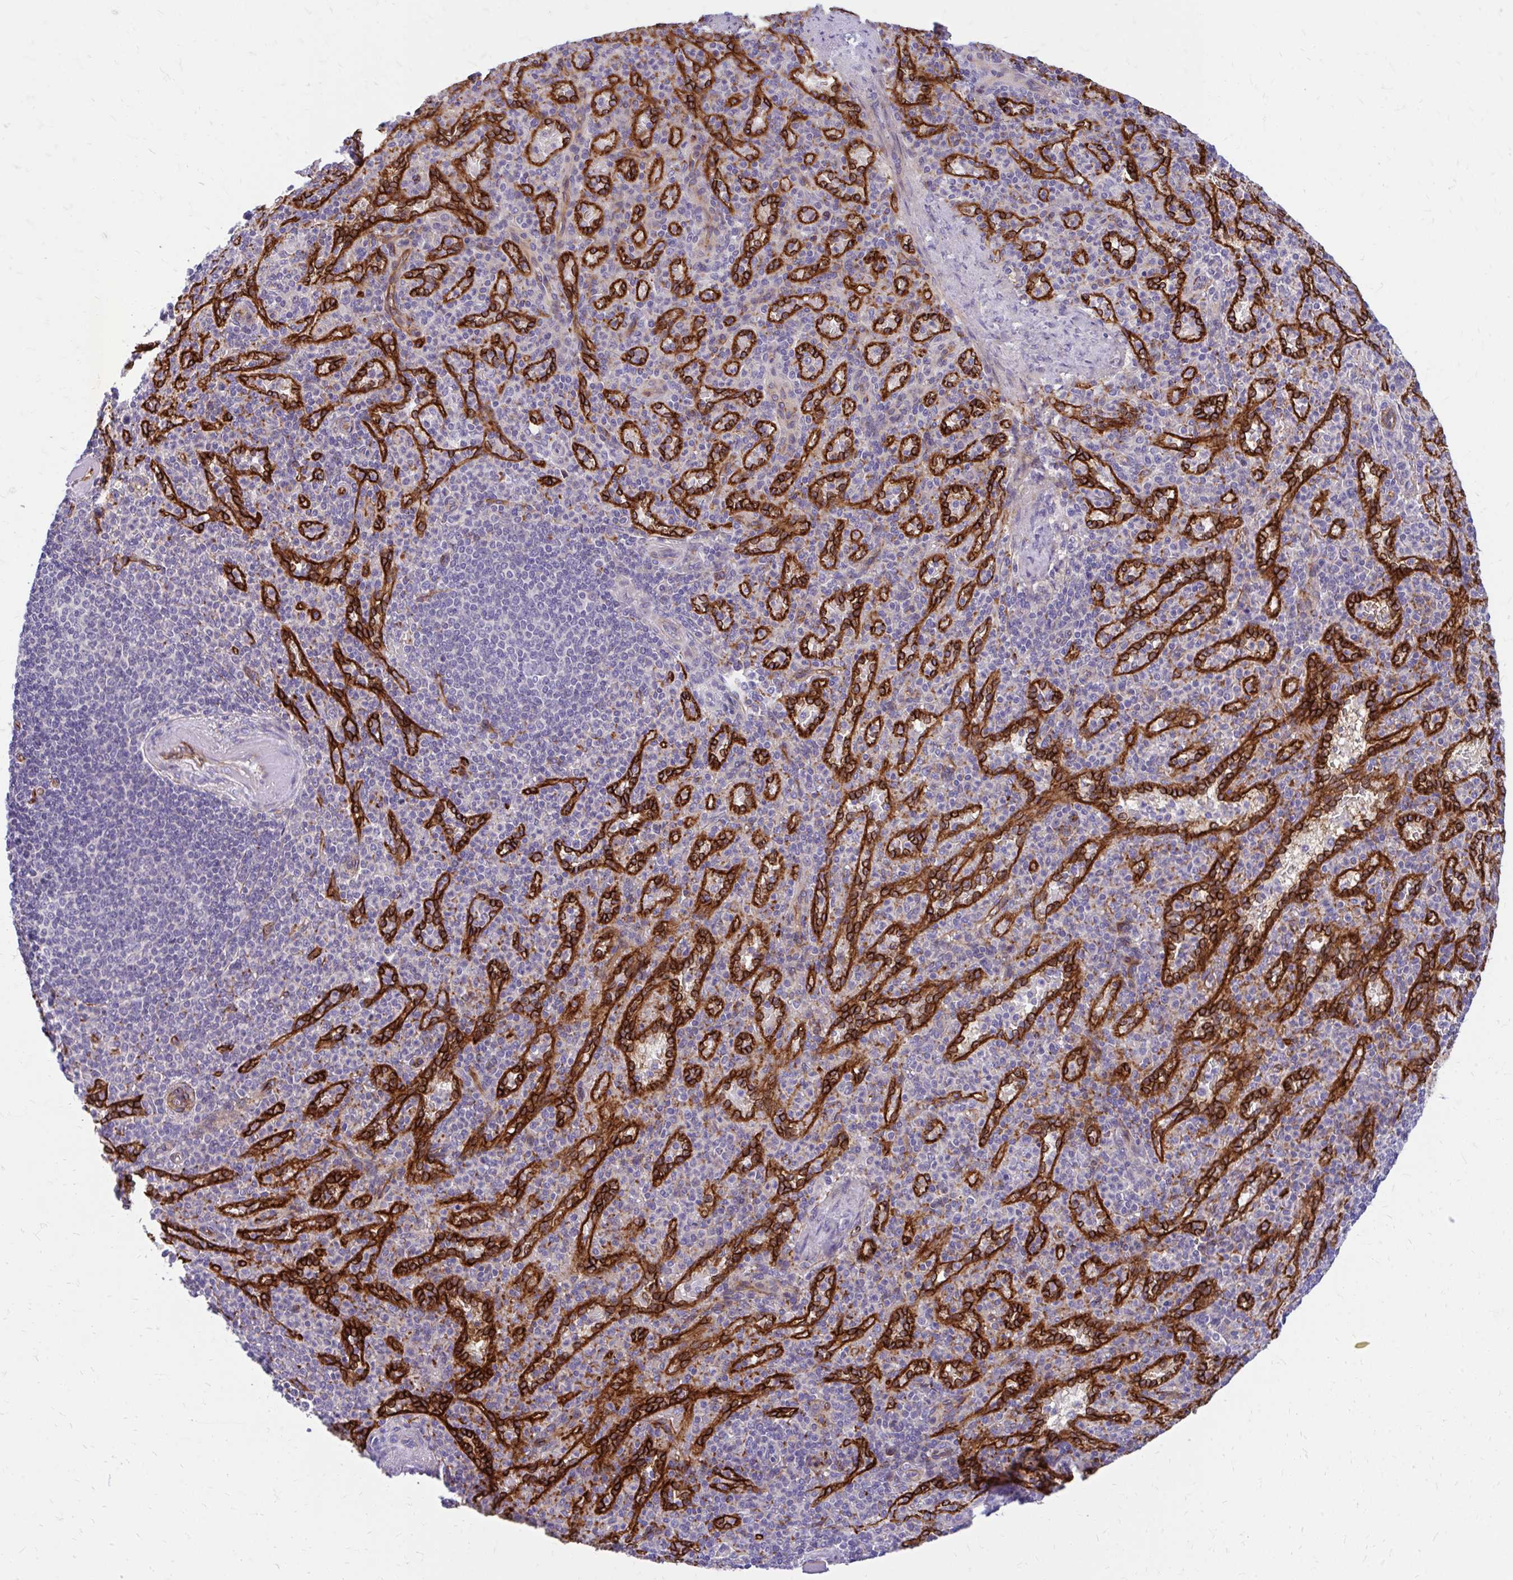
{"staining": {"intensity": "negative", "quantity": "none", "location": "none"}, "tissue": "spleen", "cell_type": "Cells in red pulp", "image_type": "normal", "snomed": [{"axis": "morphology", "description": "Normal tissue, NOS"}, {"axis": "topography", "description": "Spleen"}], "caption": "IHC micrograph of unremarkable human spleen stained for a protein (brown), which exhibits no staining in cells in red pulp.", "gene": "ESPNL", "patient": {"sex": "female", "age": 74}}